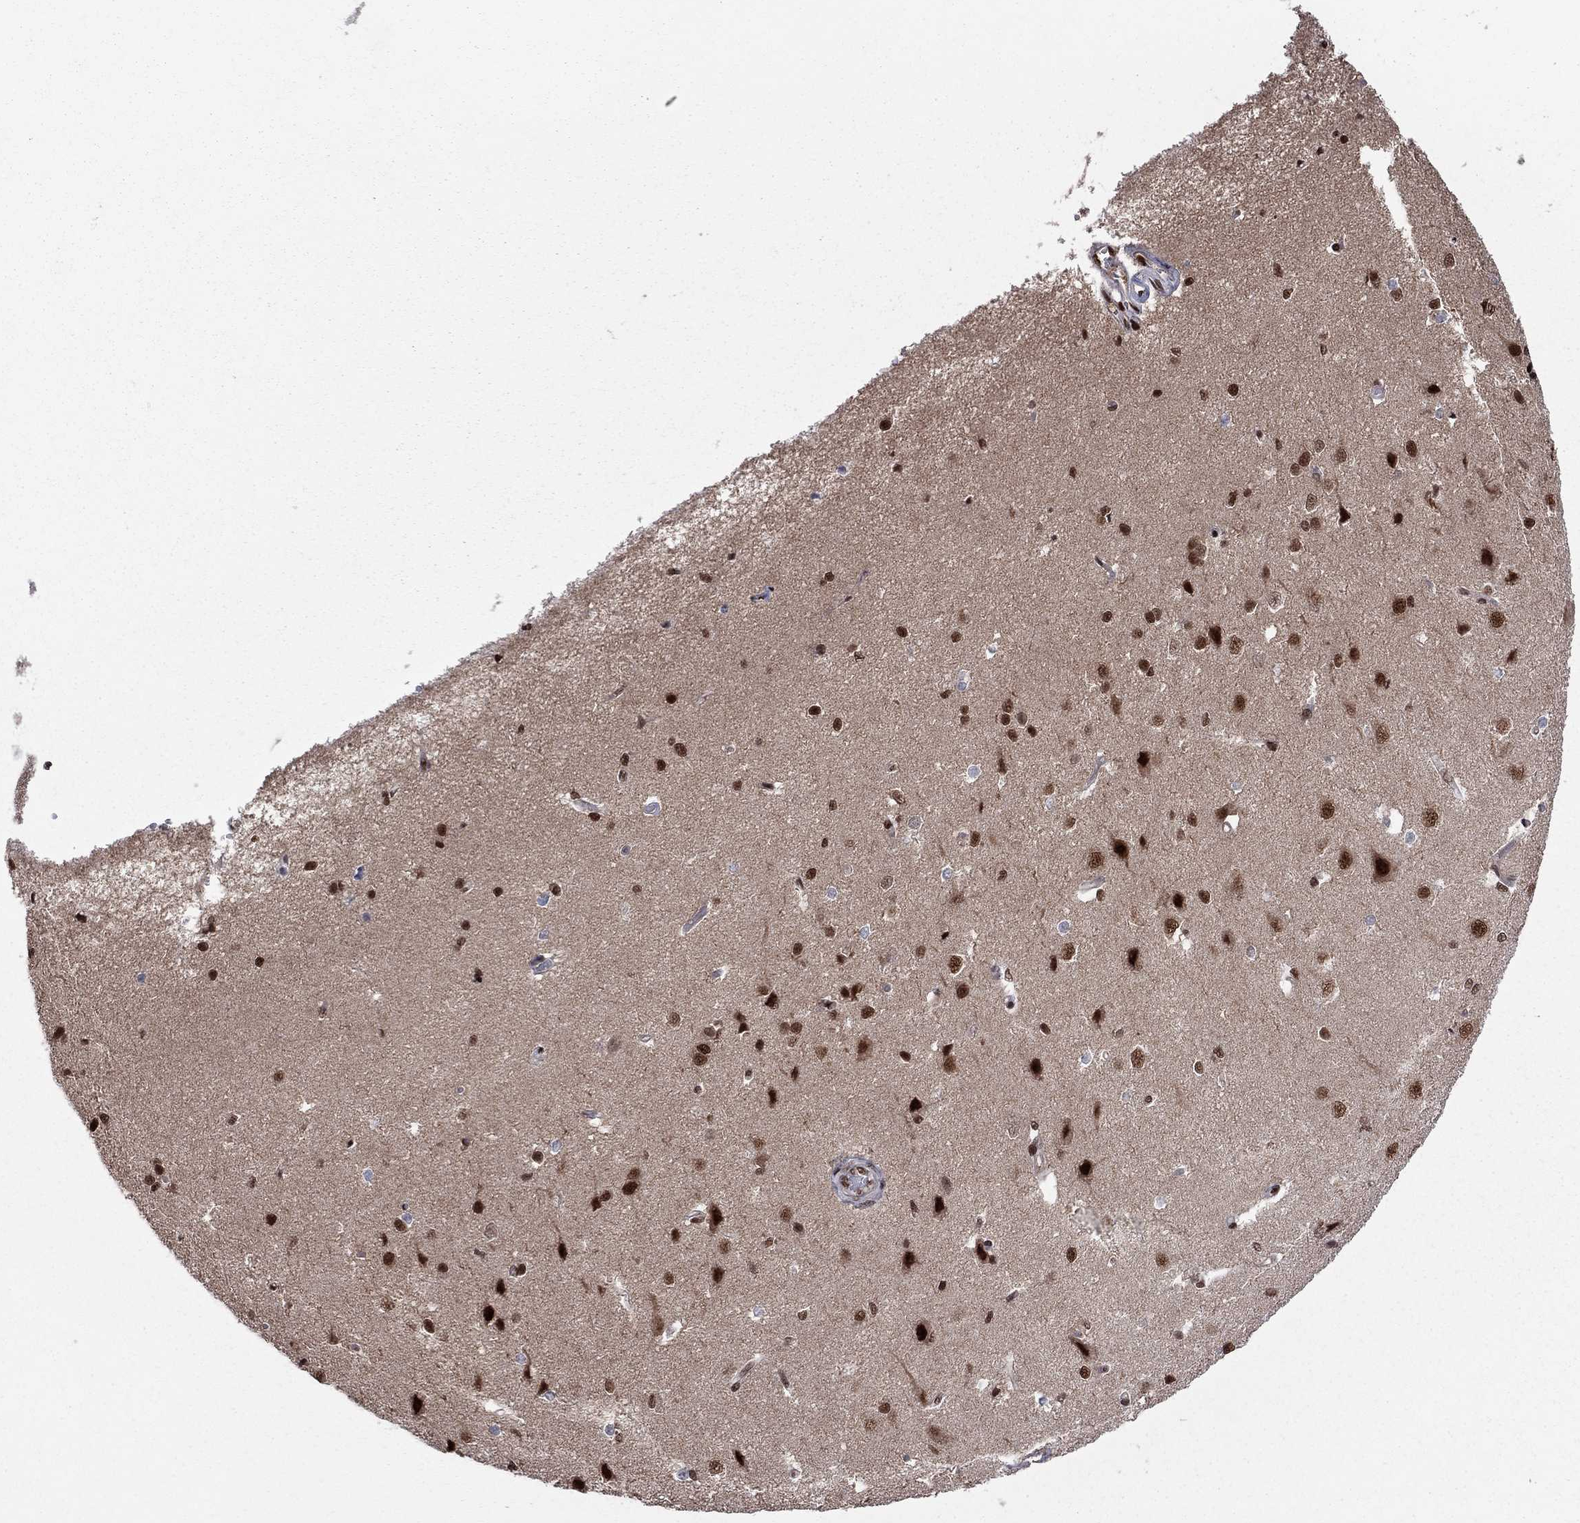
{"staining": {"intensity": "negative", "quantity": "none", "location": "none"}, "tissue": "cerebral cortex", "cell_type": "Endothelial cells", "image_type": "normal", "snomed": [{"axis": "morphology", "description": "Normal tissue, NOS"}, {"axis": "topography", "description": "Cerebral cortex"}], "caption": "A high-resolution image shows immunohistochemistry staining of benign cerebral cortex, which displays no significant expression in endothelial cells.", "gene": "MED25", "patient": {"sex": "male", "age": 37}}